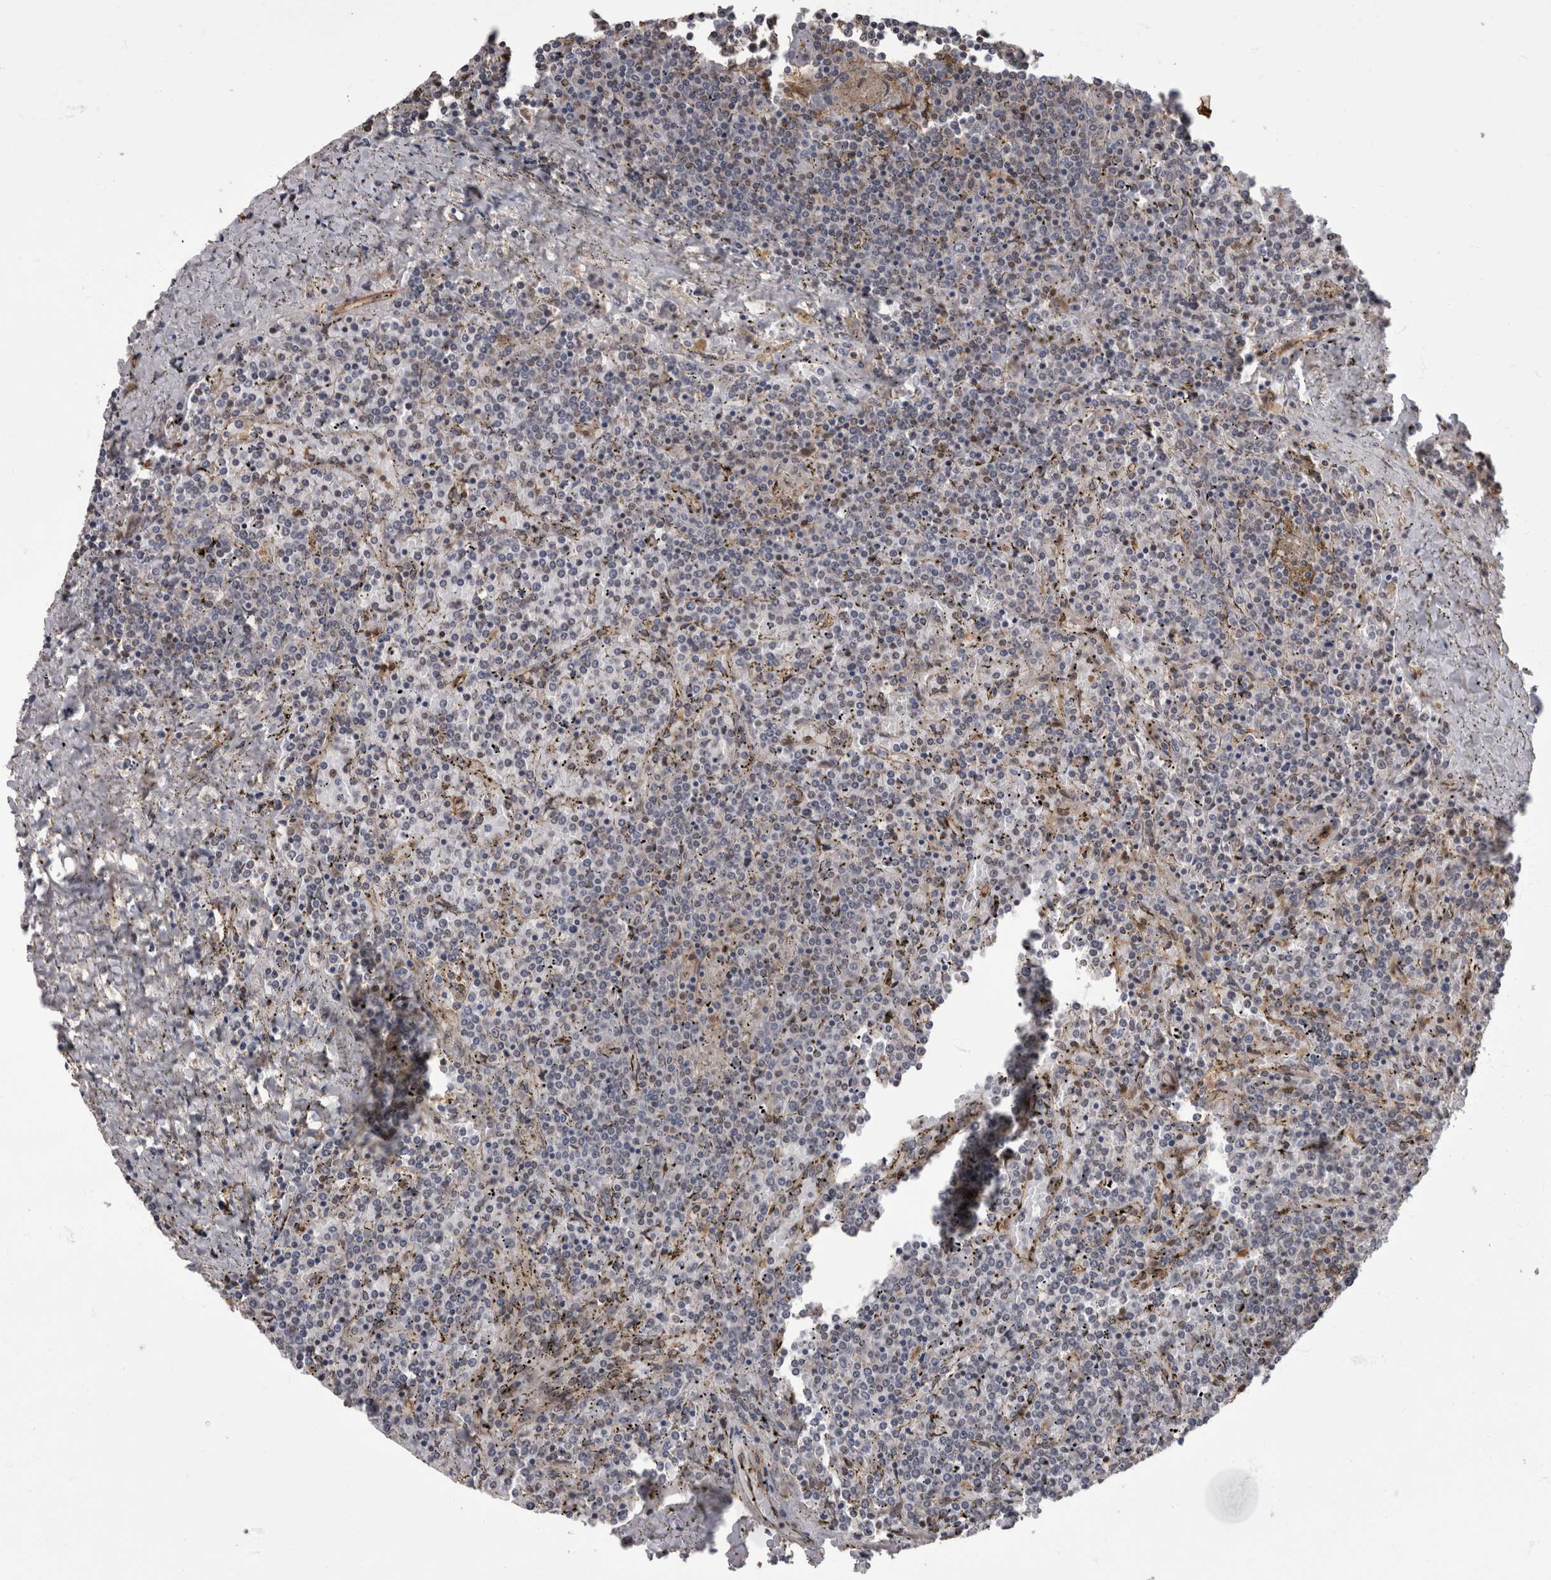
{"staining": {"intensity": "negative", "quantity": "none", "location": "none"}, "tissue": "lymphoma", "cell_type": "Tumor cells", "image_type": "cancer", "snomed": [{"axis": "morphology", "description": "Malignant lymphoma, non-Hodgkin's type, Low grade"}, {"axis": "topography", "description": "Spleen"}], "caption": "The IHC histopathology image has no significant positivity in tumor cells of lymphoma tissue.", "gene": "AKT3", "patient": {"sex": "female", "age": 19}}